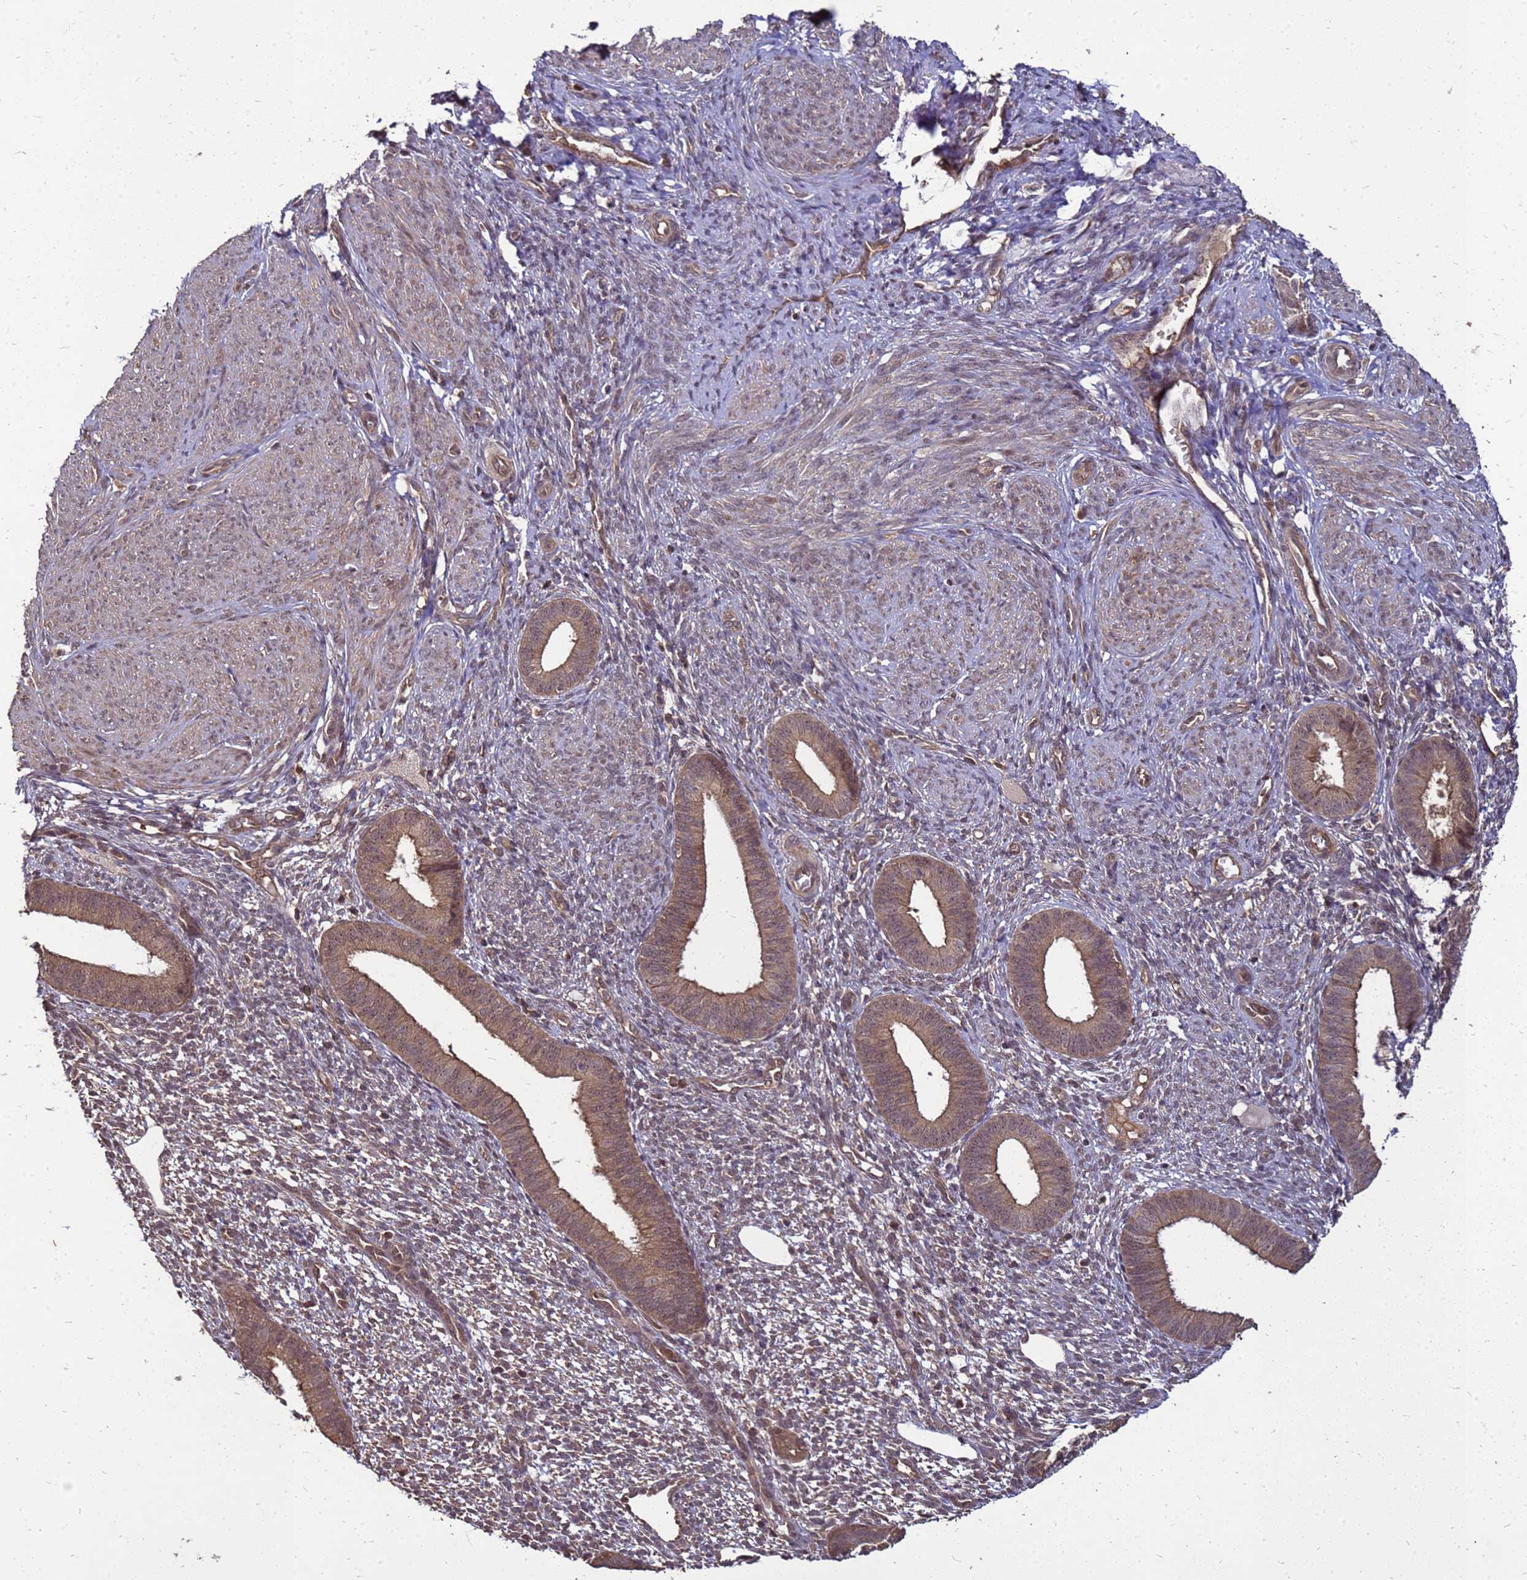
{"staining": {"intensity": "moderate", "quantity": "25%-75%", "location": "cytoplasmic/membranous,nuclear"}, "tissue": "endometrium", "cell_type": "Cells in endometrial stroma", "image_type": "normal", "snomed": [{"axis": "morphology", "description": "Normal tissue, NOS"}, {"axis": "topography", "description": "Endometrium"}], "caption": "This histopathology image demonstrates immunohistochemistry staining of benign endometrium, with medium moderate cytoplasmic/membranous,nuclear positivity in about 25%-75% of cells in endometrial stroma.", "gene": "CRBN", "patient": {"sex": "female", "age": 46}}